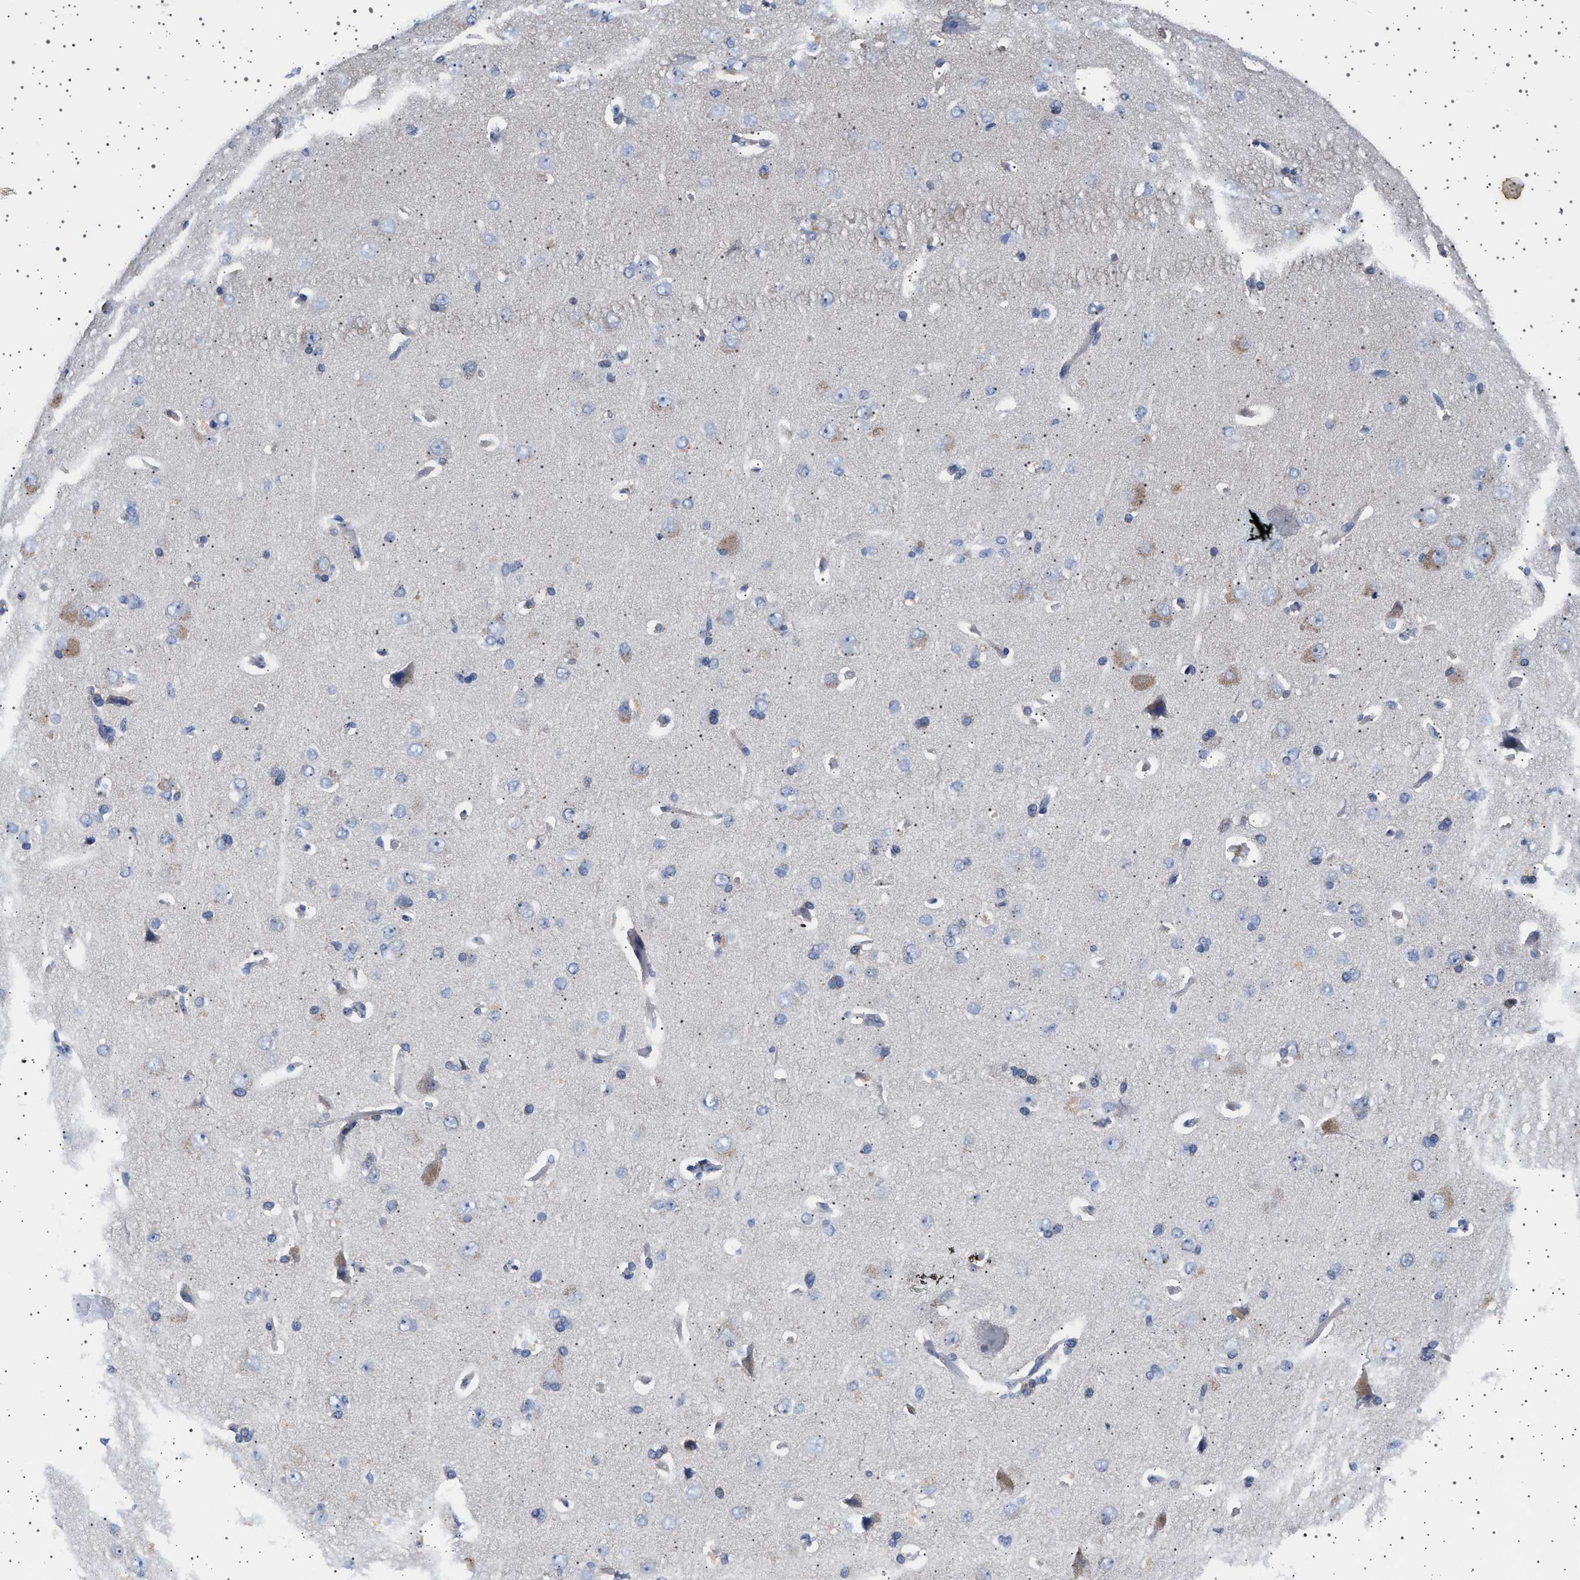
{"staining": {"intensity": "weak", "quantity": "<25%", "location": "cytoplasmic/membranous"}, "tissue": "cerebral cortex", "cell_type": "Endothelial cells", "image_type": "normal", "snomed": [{"axis": "morphology", "description": "Normal tissue, NOS"}, {"axis": "topography", "description": "Cerebral cortex"}], "caption": "A high-resolution photomicrograph shows immunohistochemistry staining of benign cerebral cortex, which shows no significant staining in endothelial cells.", "gene": "TRMT10B", "patient": {"sex": "male", "age": 62}}